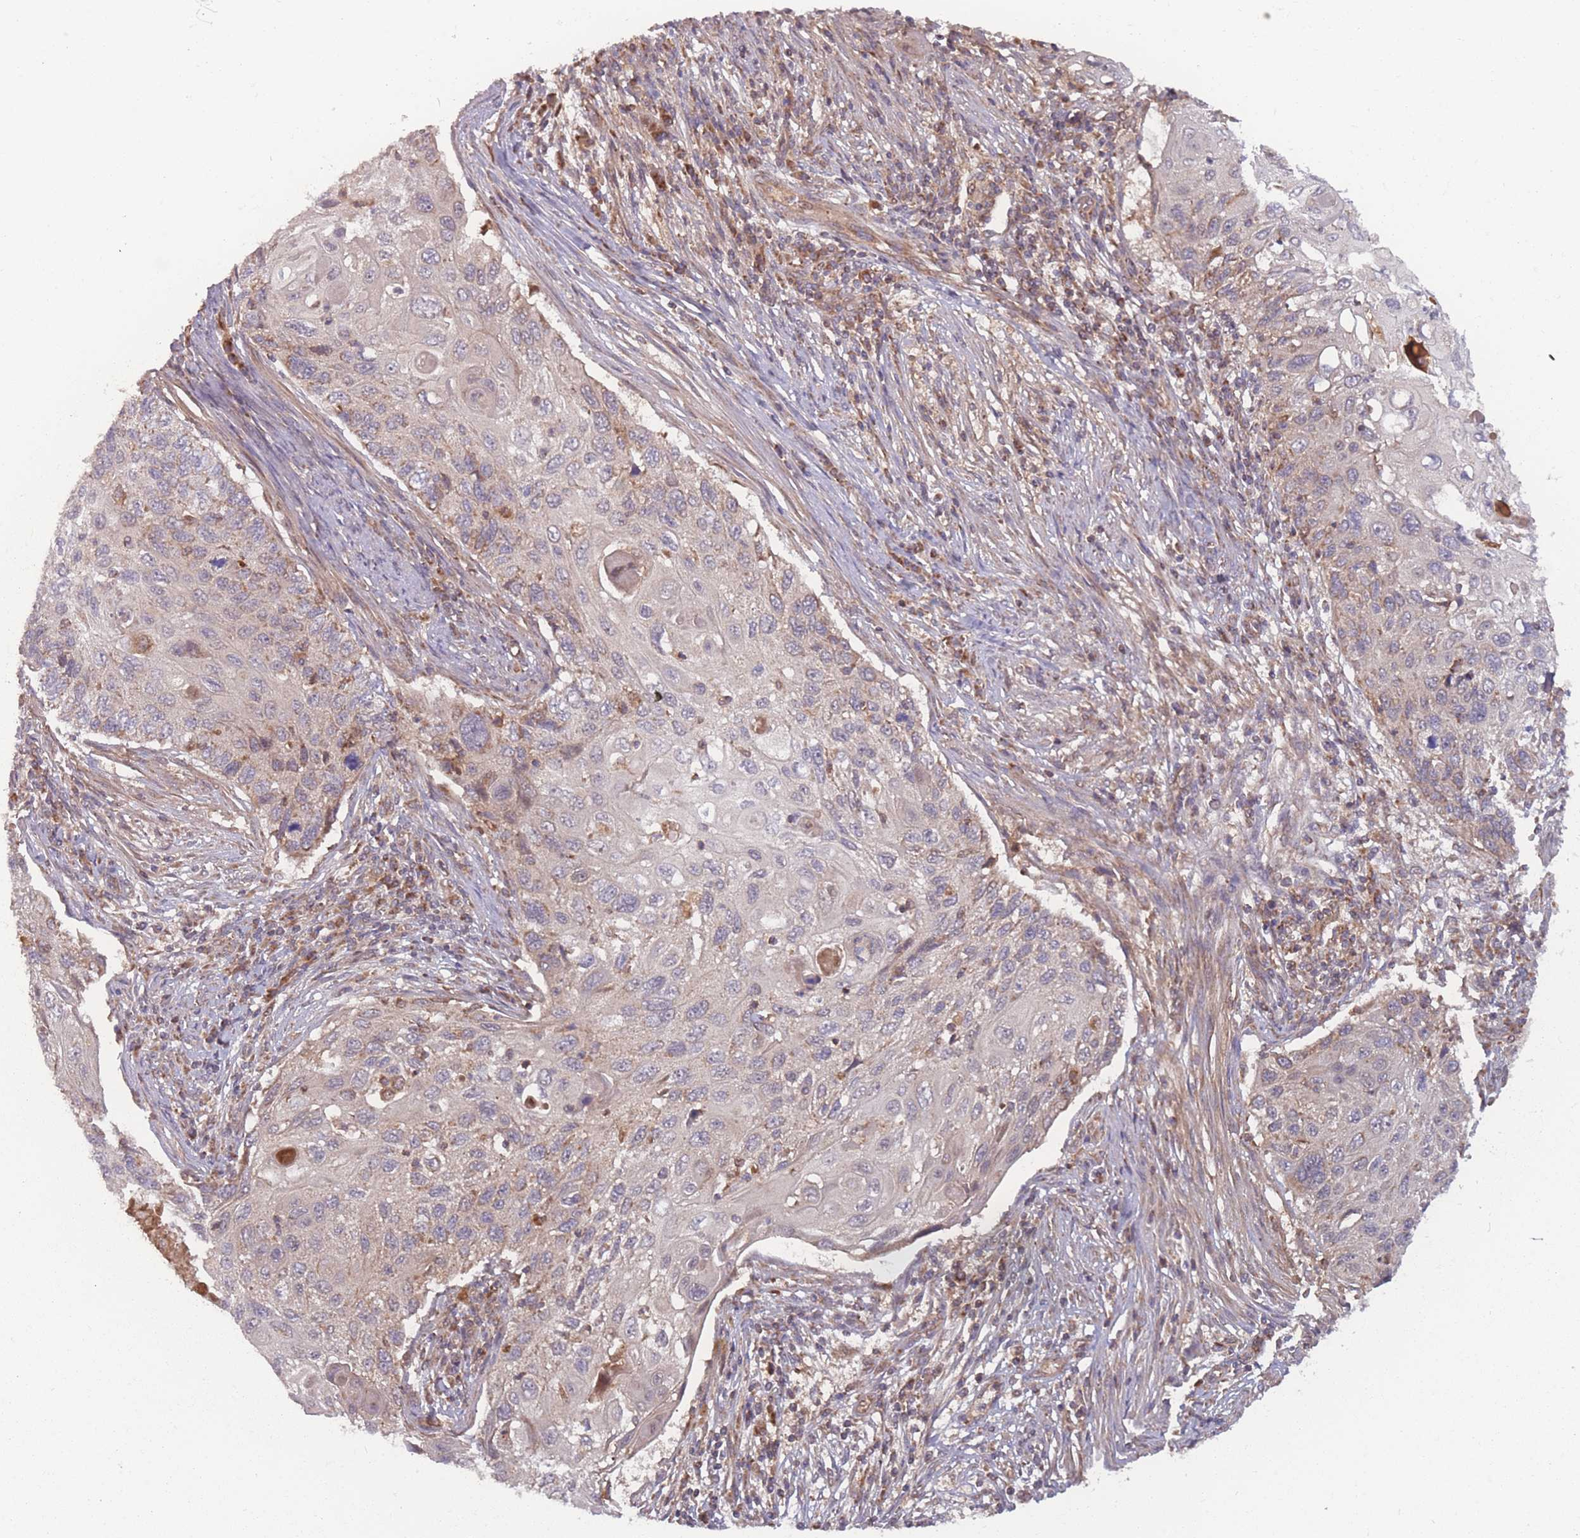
{"staining": {"intensity": "weak", "quantity": "<25%", "location": "cytoplasmic/membranous"}, "tissue": "cervical cancer", "cell_type": "Tumor cells", "image_type": "cancer", "snomed": [{"axis": "morphology", "description": "Squamous cell carcinoma, NOS"}, {"axis": "topography", "description": "Cervix"}], "caption": "Tumor cells are negative for protein expression in human cervical squamous cell carcinoma.", "gene": "ATP5MG", "patient": {"sex": "female", "age": 70}}